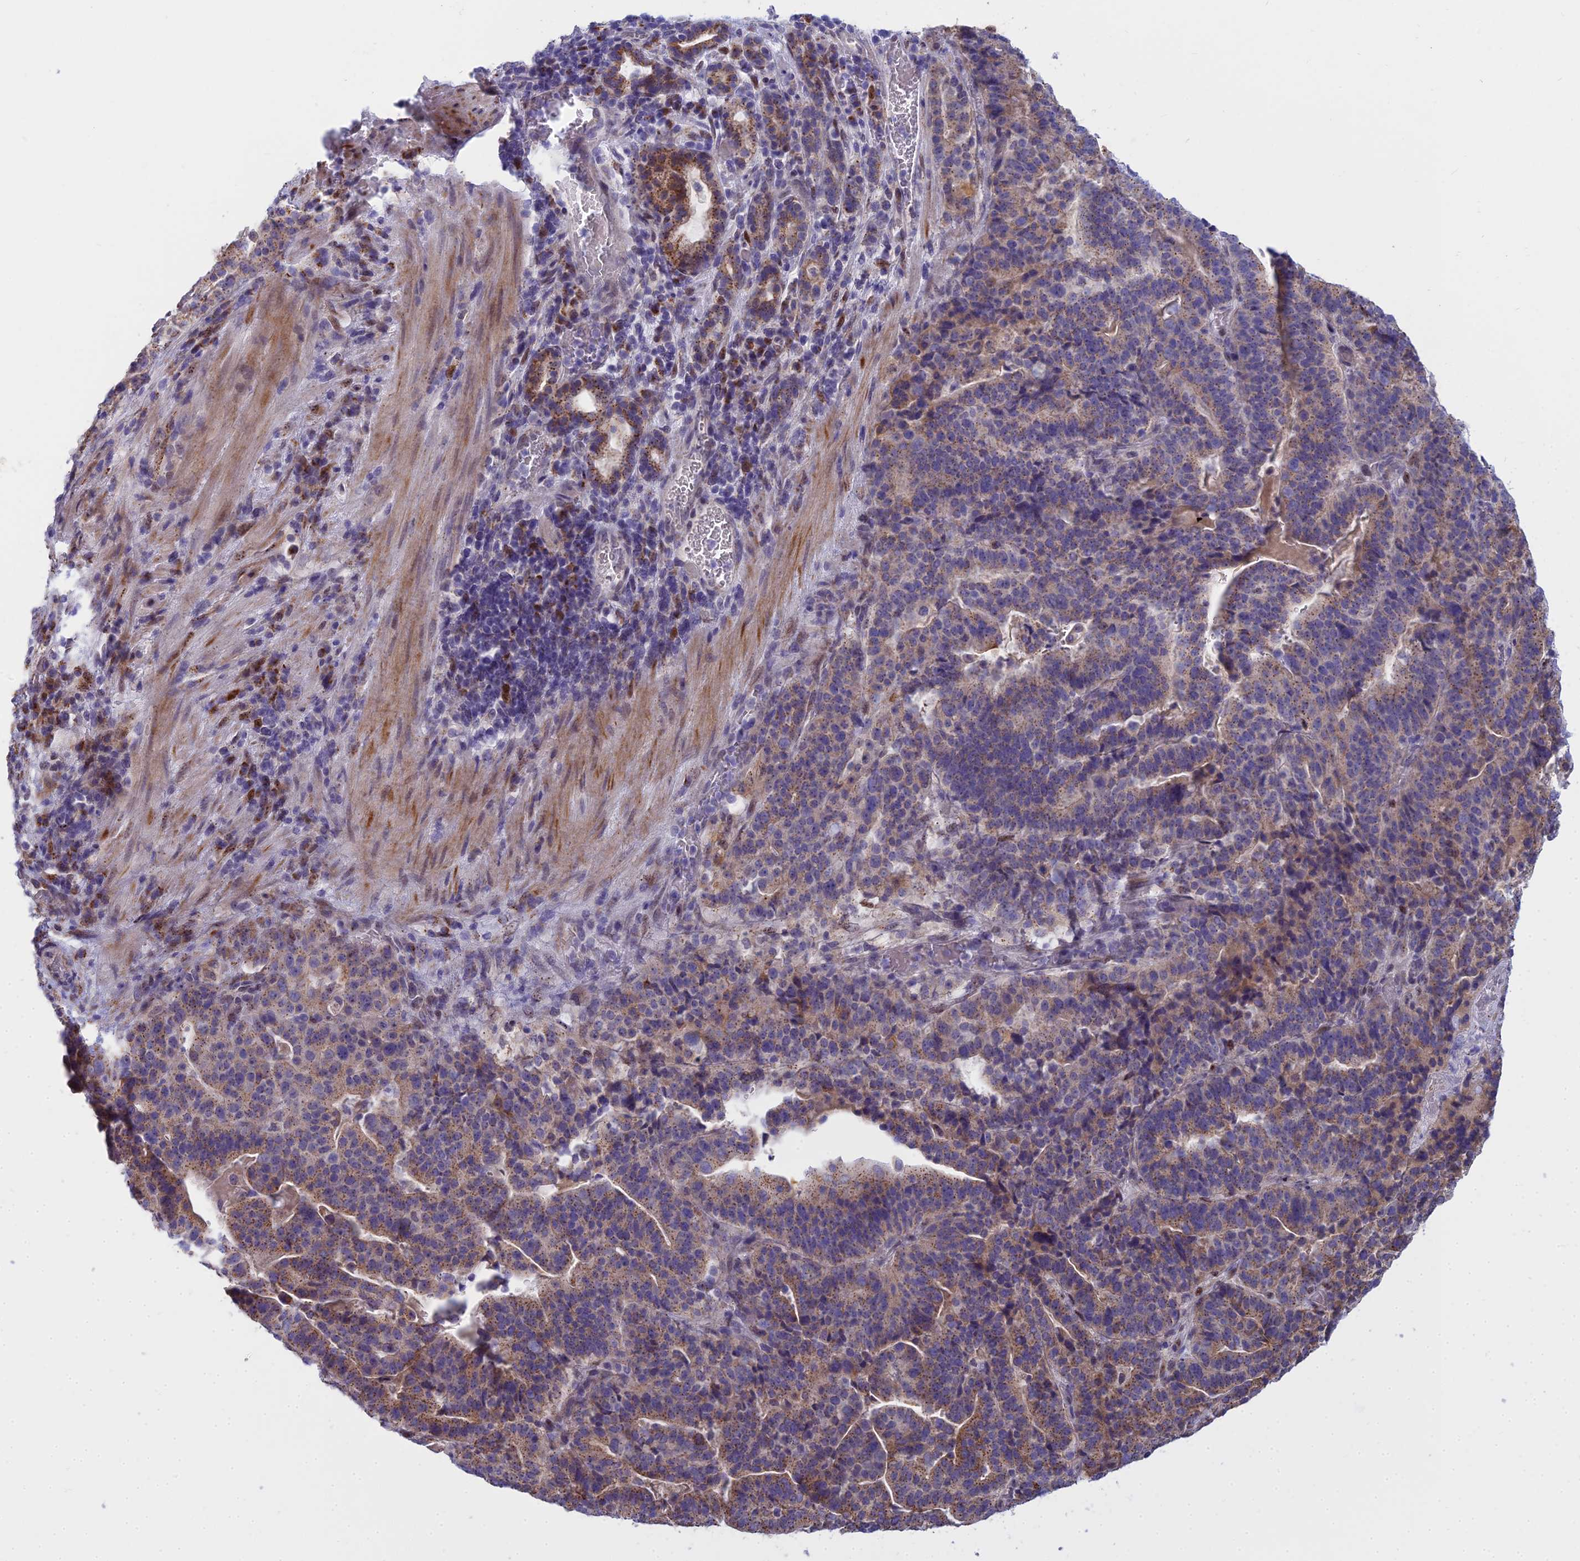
{"staining": {"intensity": "weak", "quantity": "25%-75%", "location": "cytoplasmic/membranous"}, "tissue": "stomach cancer", "cell_type": "Tumor cells", "image_type": "cancer", "snomed": [{"axis": "morphology", "description": "Adenocarcinoma, NOS"}, {"axis": "topography", "description": "Stomach"}], "caption": "Protein expression analysis of adenocarcinoma (stomach) shows weak cytoplasmic/membranous expression in about 25%-75% of tumor cells. The protein of interest is stained brown, and the nuclei are stained in blue (DAB (3,3'-diaminobenzidine) IHC with brightfield microscopy, high magnification).", "gene": "WDPCP", "patient": {"sex": "male", "age": 48}}